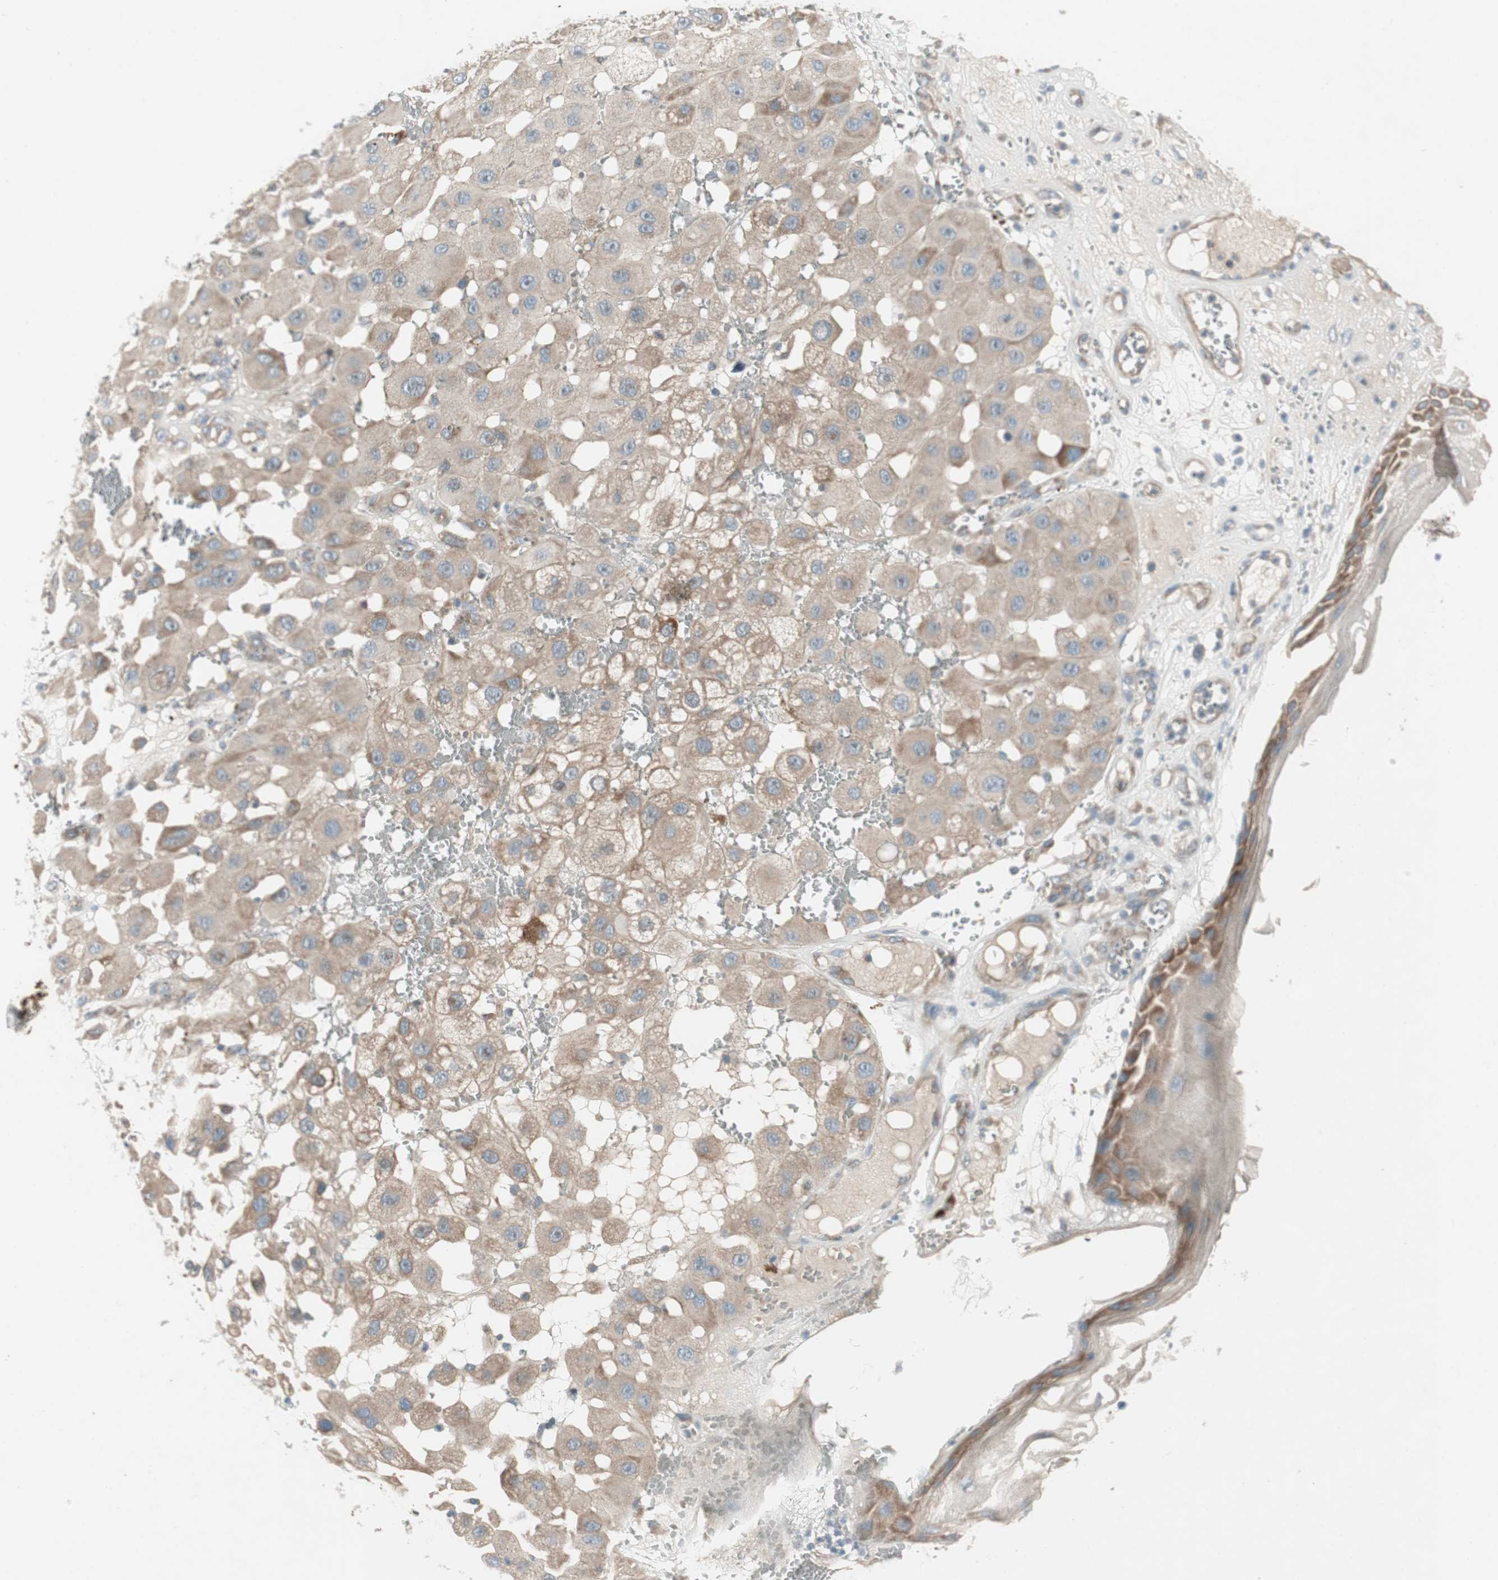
{"staining": {"intensity": "weak", "quantity": "25%-75%", "location": "cytoplasmic/membranous"}, "tissue": "melanoma", "cell_type": "Tumor cells", "image_type": "cancer", "snomed": [{"axis": "morphology", "description": "Malignant melanoma, NOS"}, {"axis": "topography", "description": "Skin"}], "caption": "Protein staining displays weak cytoplasmic/membranous expression in about 25%-75% of tumor cells in melanoma. Nuclei are stained in blue.", "gene": "PANK2", "patient": {"sex": "female", "age": 81}}